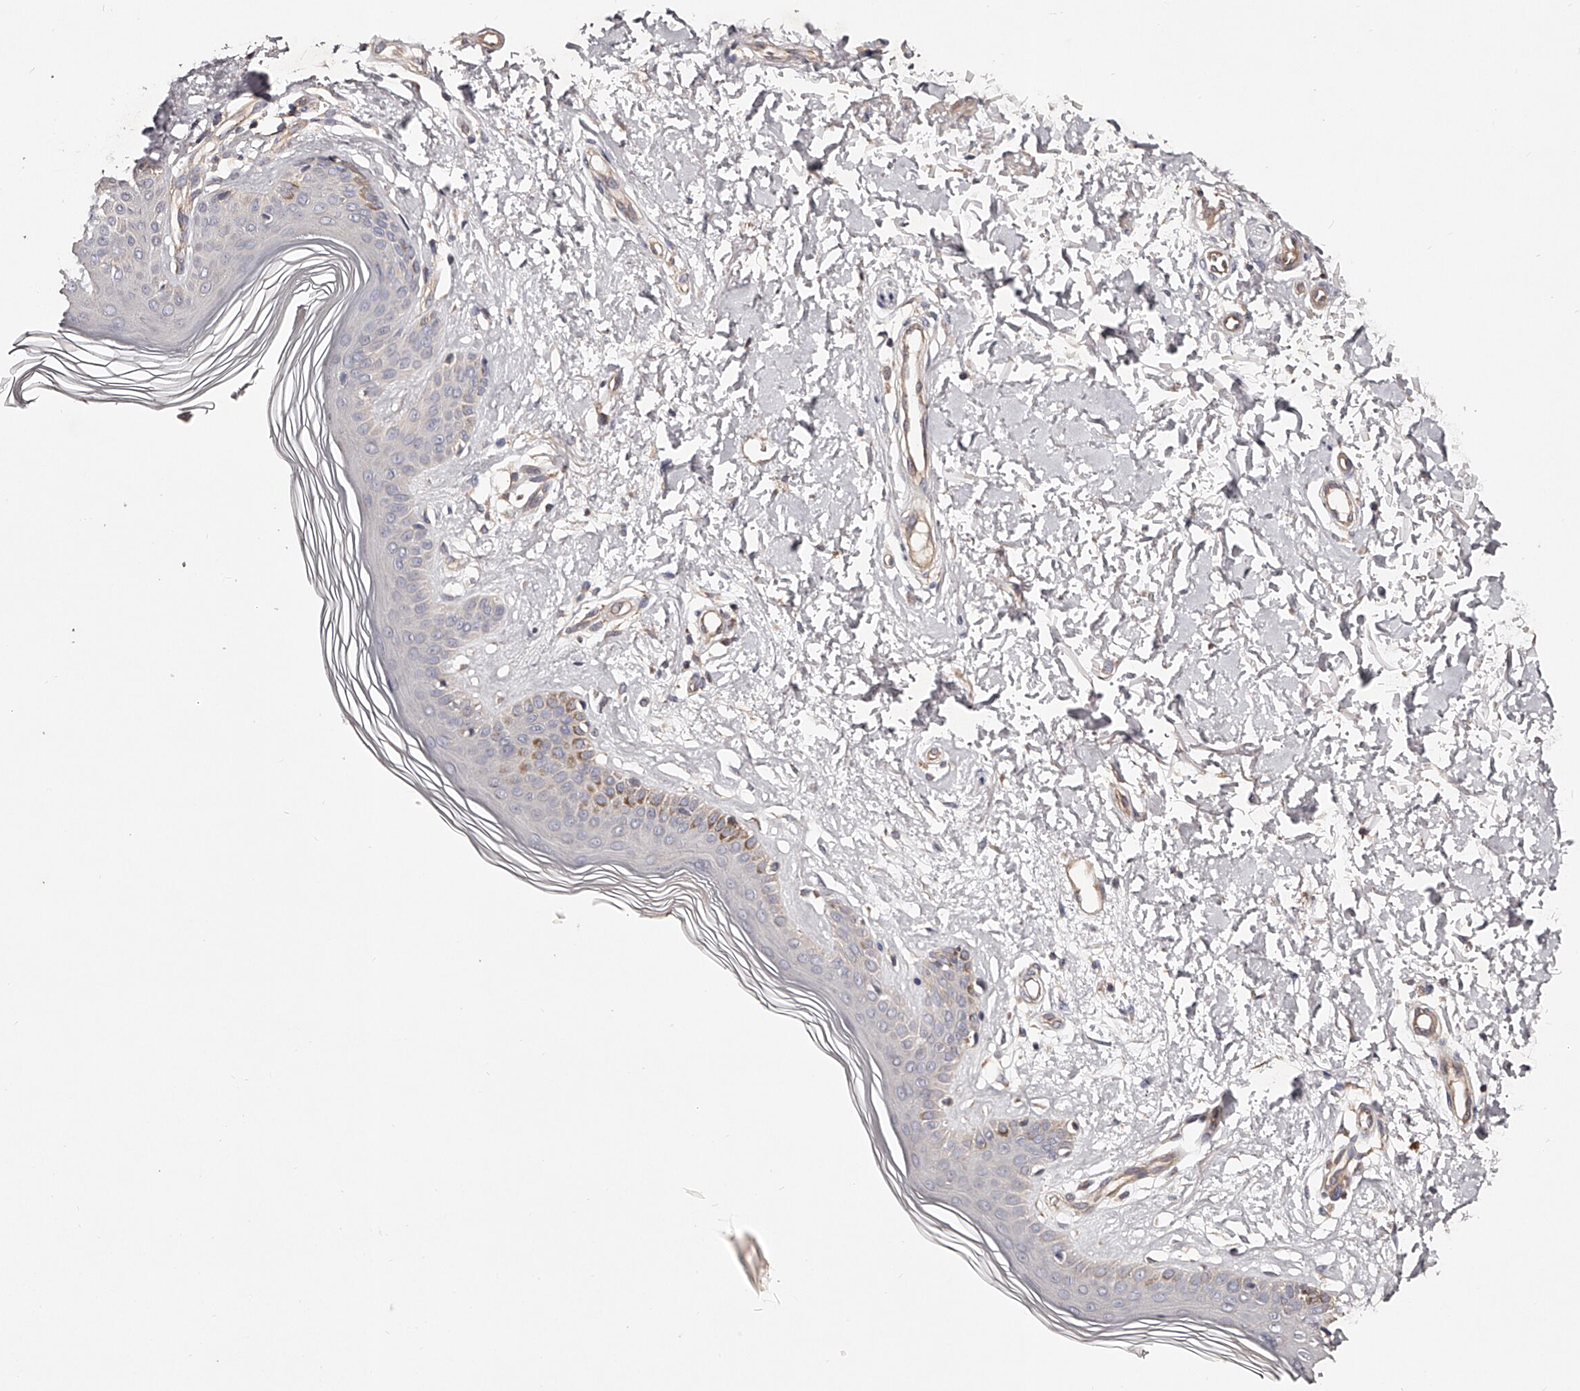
{"staining": {"intensity": "weak", "quantity": "<25%", "location": "cytoplasmic/membranous"}, "tissue": "skin", "cell_type": "Fibroblasts", "image_type": "normal", "snomed": [{"axis": "morphology", "description": "Normal tissue, NOS"}, {"axis": "topography", "description": "Skin"}], "caption": "Skin stained for a protein using immunohistochemistry (IHC) displays no staining fibroblasts.", "gene": "USP21", "patient": {"sex": "female", "age": 64}}